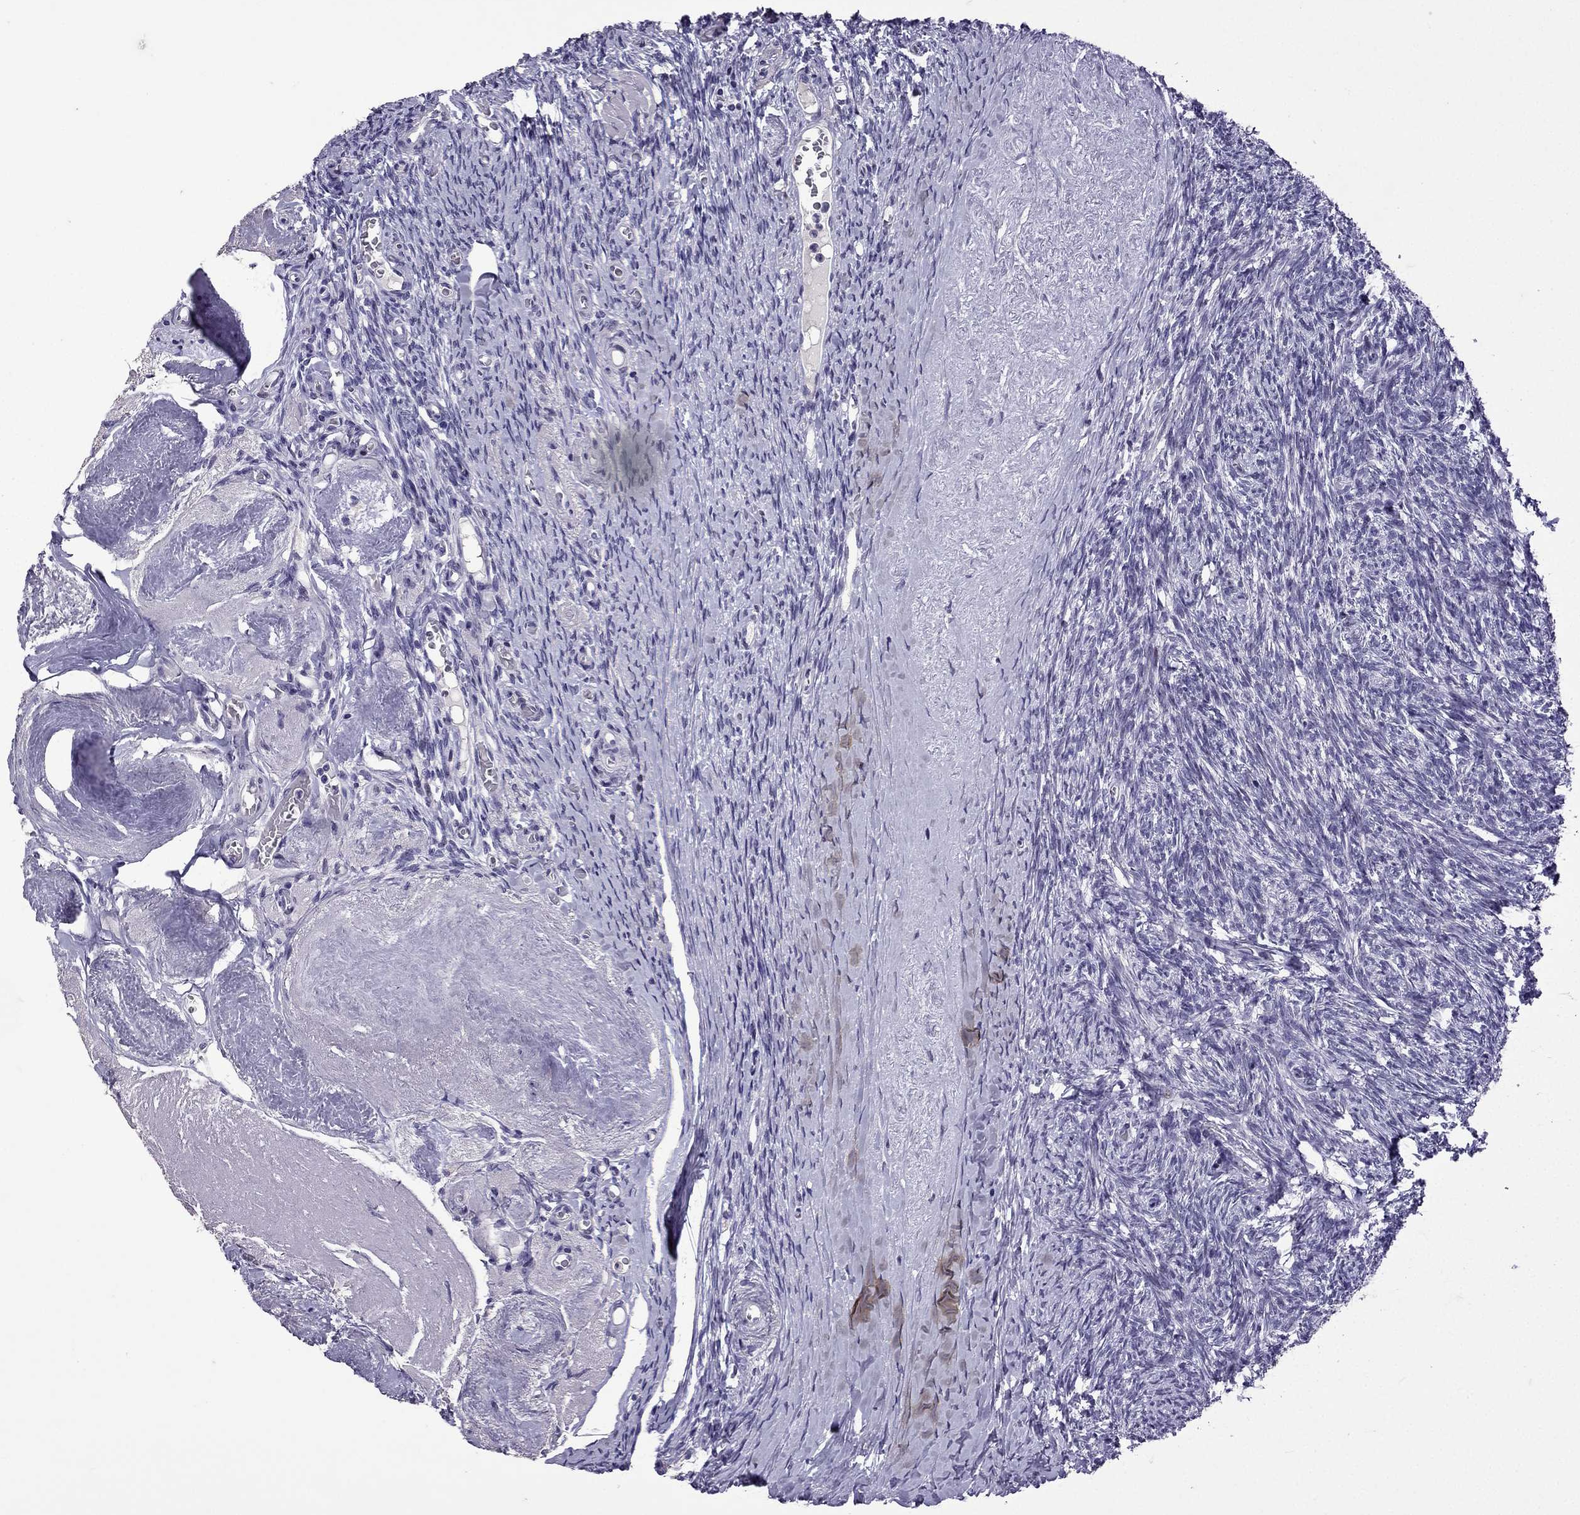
{"staining": {"intensity": "negative", "quantity": "none", "location": "none"}, "tissue": "ovary", "cell_type": "Follicle cells", "image_type": "normal", "snomed": [{"axis": "morphology", "description": "Normal tissue, NOS"}, {"axis": "topography", "description": "Ovary"}], "caption": "Protein analysis of normal ovary demonstrates no significant positivity in follicle cells.", "gene": "TTN", "patient": {"sex": "female", "age": 72}}